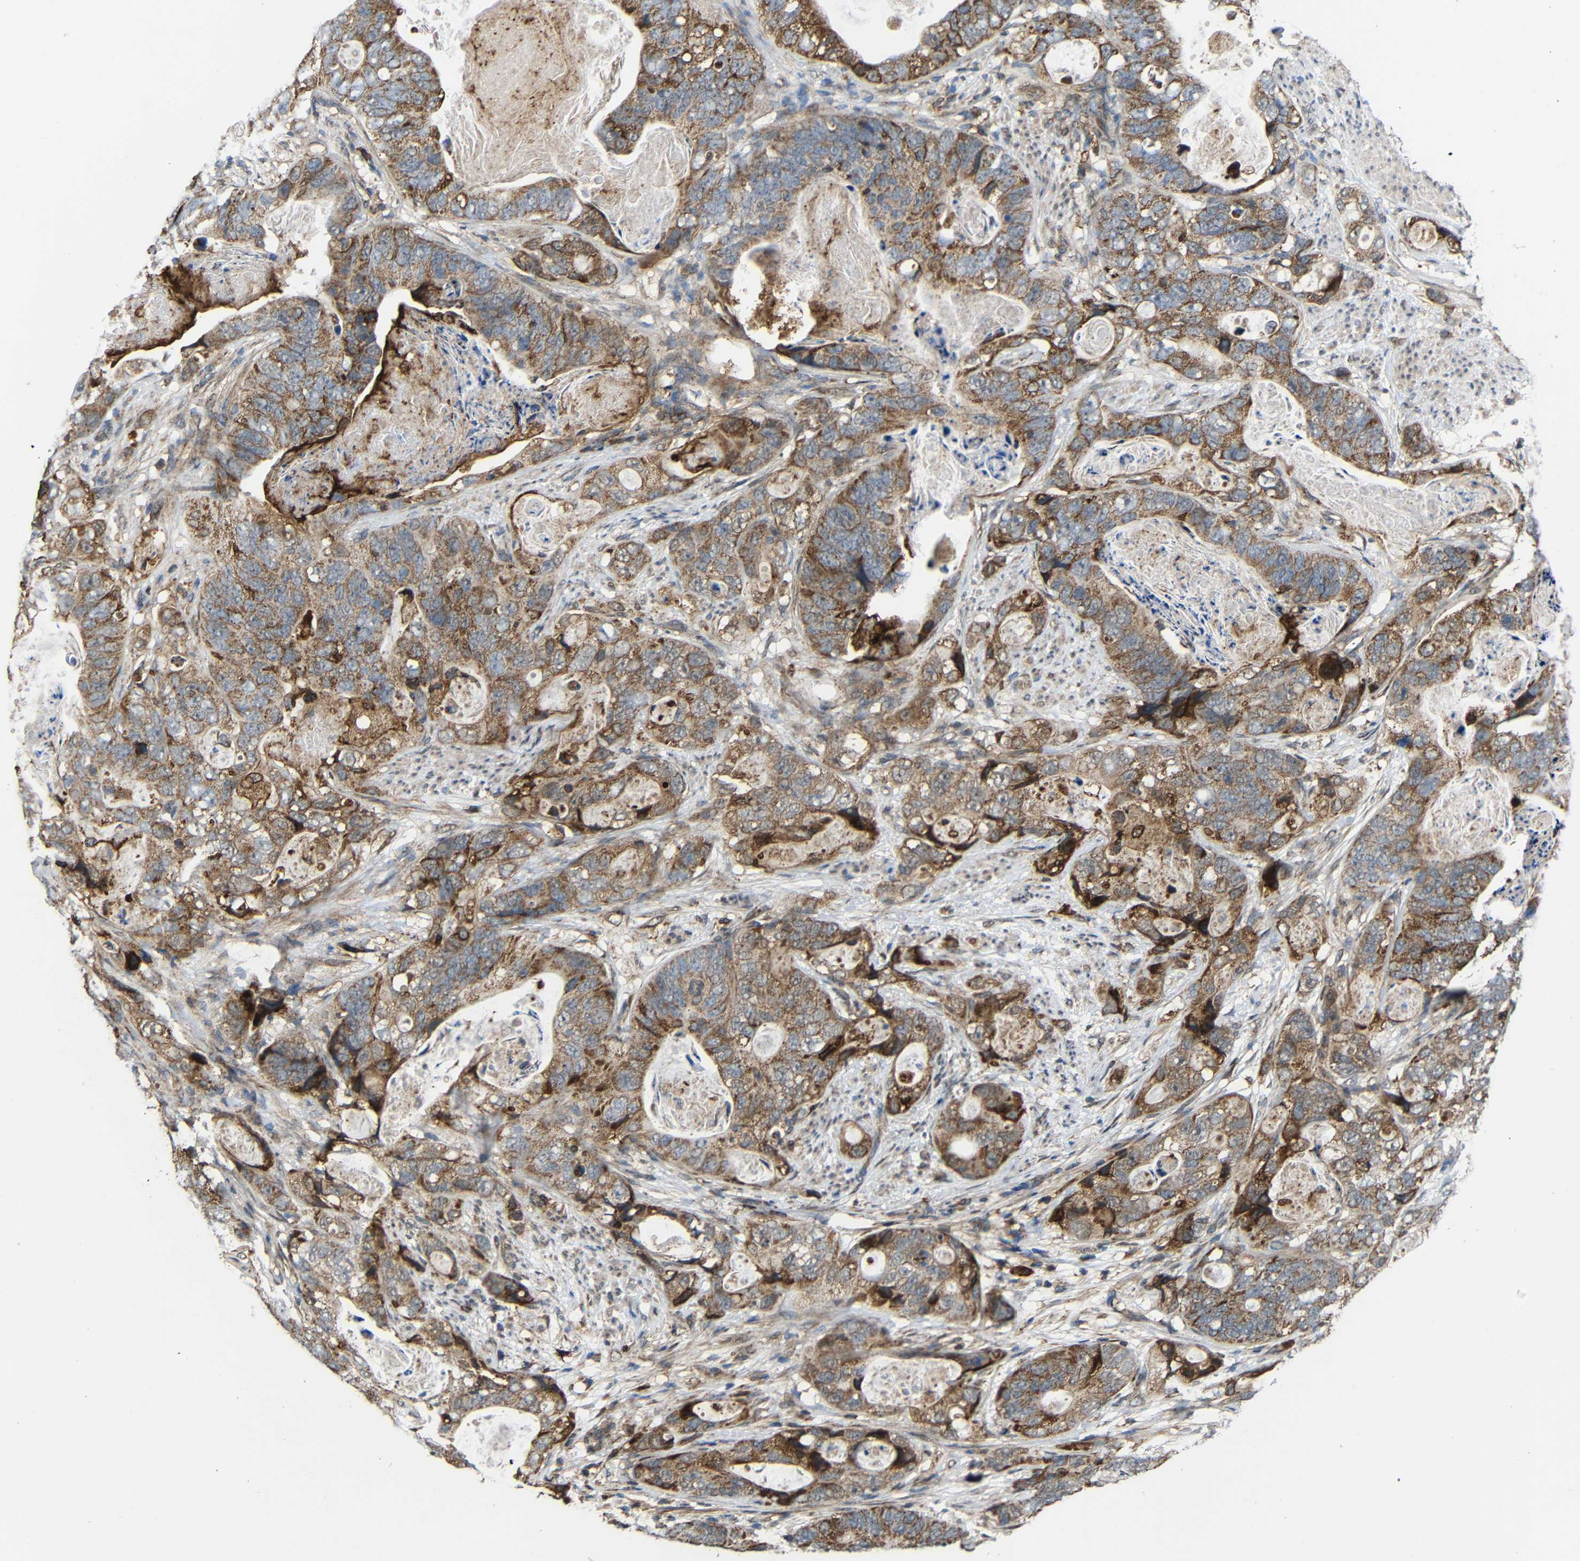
{"staining": {"intensity": "moderate", "quantity": ">75%", "location": "cytoplasmic/membranous"}, "tissue": "stomach cancer", "cell_type": "Tumor cells", "image_type": "cancer", "snomed": [{"axis": "morphology", "description": "Adenocarcinoma, NOS"}, {"axis": "topography", "description": "Stomach"}], "caption": "There is medium levels of moderate cytoplasmic/membranous staining in tumor cells of stomach cancer (adenocarcinoma), as demonstrated by immunohistochemical staining (brown color).", "gene": "C1GALT1", "patient": {"sex": "female", "age": 89}}